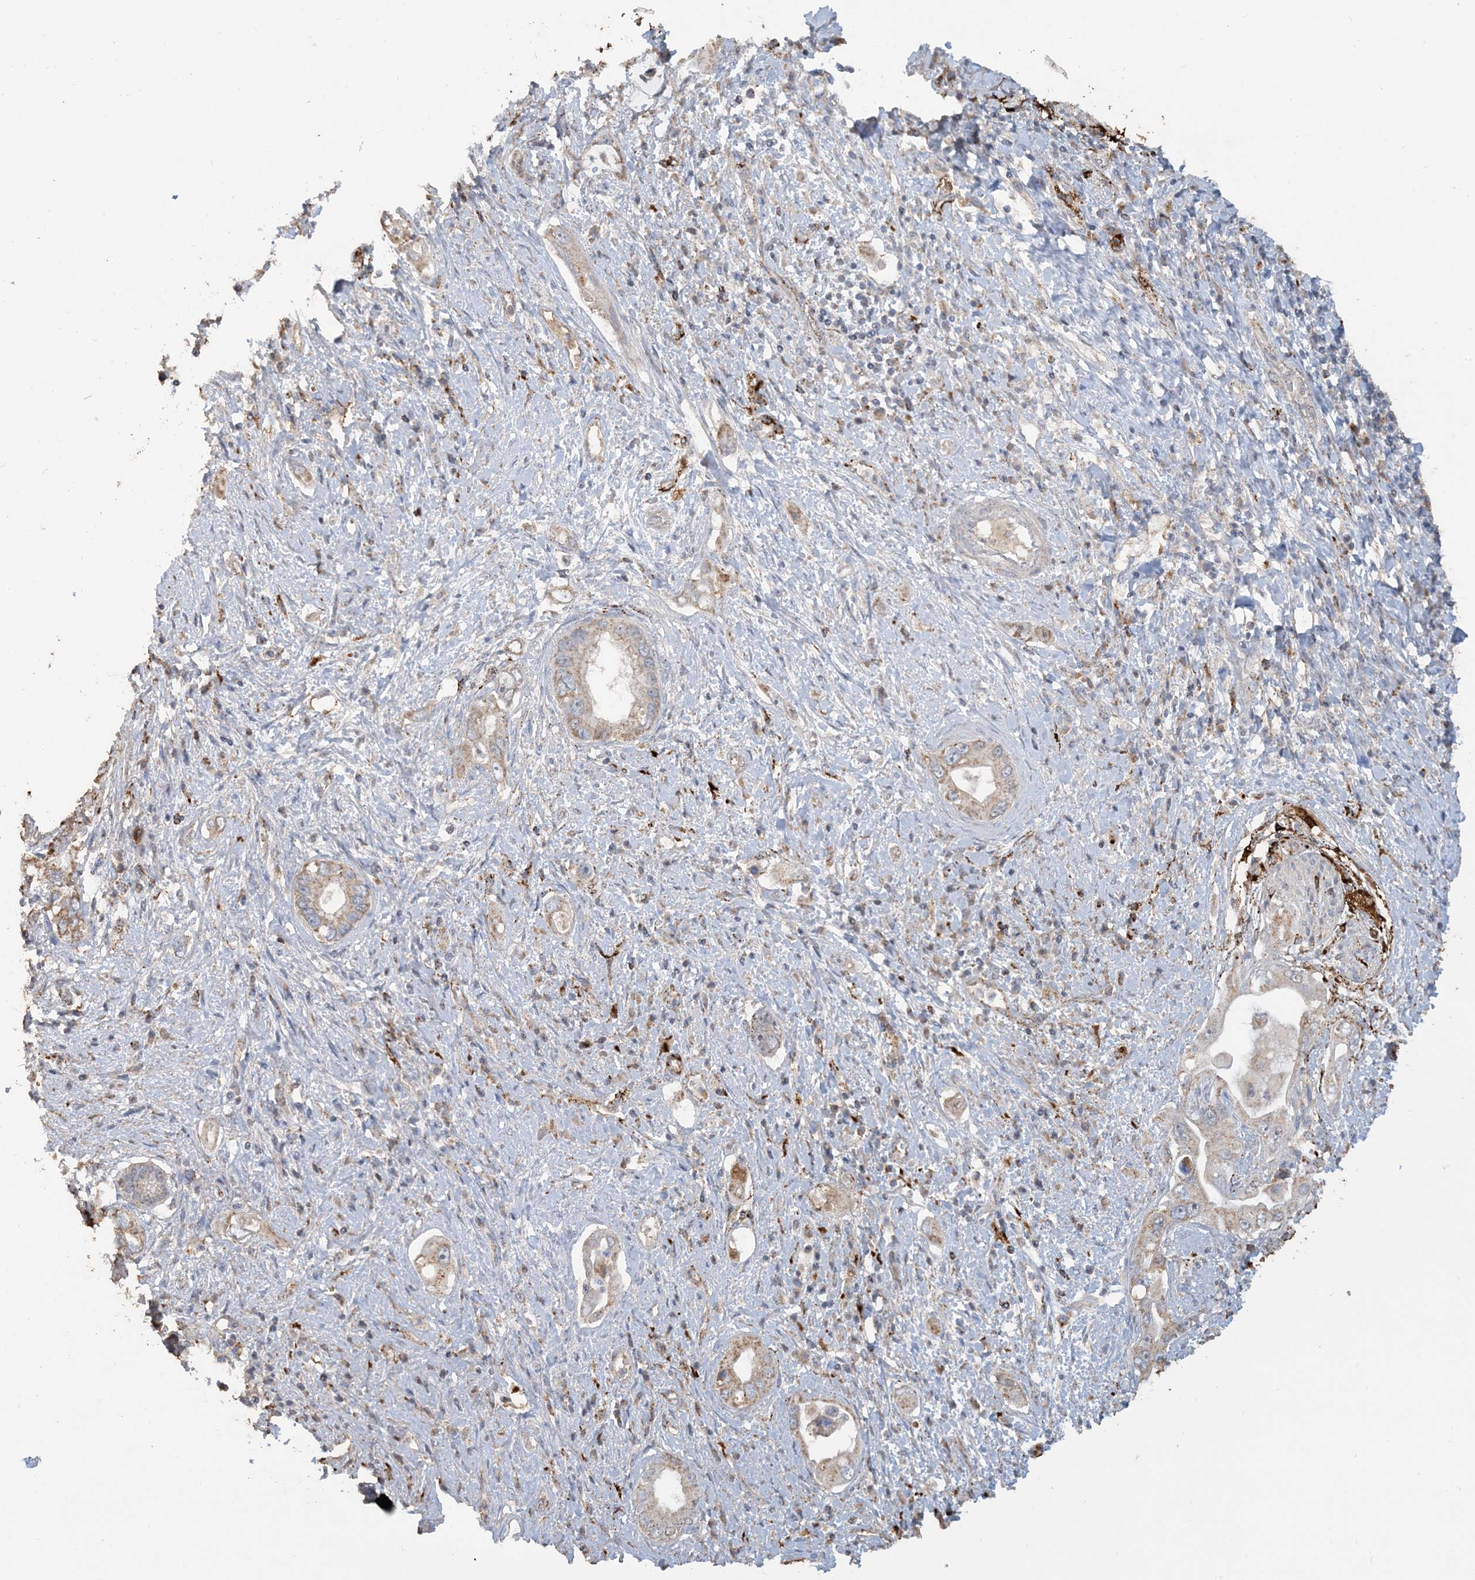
{"staining": {"intensity": "moderate", "quantity": "25%-75%", "location": "cytoplasmic/membranous"}, "tissue": "pancreatic cancer", "cell_type": "Tumor cells", "image_type": "cancer", "snomed": [{"axis": "morphology", "description": "Inflammation, NOS"}, {"axis": "morphology", "description": "Adenocarcinoma, NOS"}, {"axis": "topography", "description": "Pancreas"}], "caption": "Immunohistochemical staining of pancreatic cancer (adenocarcinoma) exhibits medium levels of moderate cytoplasmic/membranous positivity in about 25%-75% of tumor cells.", "gene": "SFMBT2", "patient": {"sex": "female", "age": 56}}